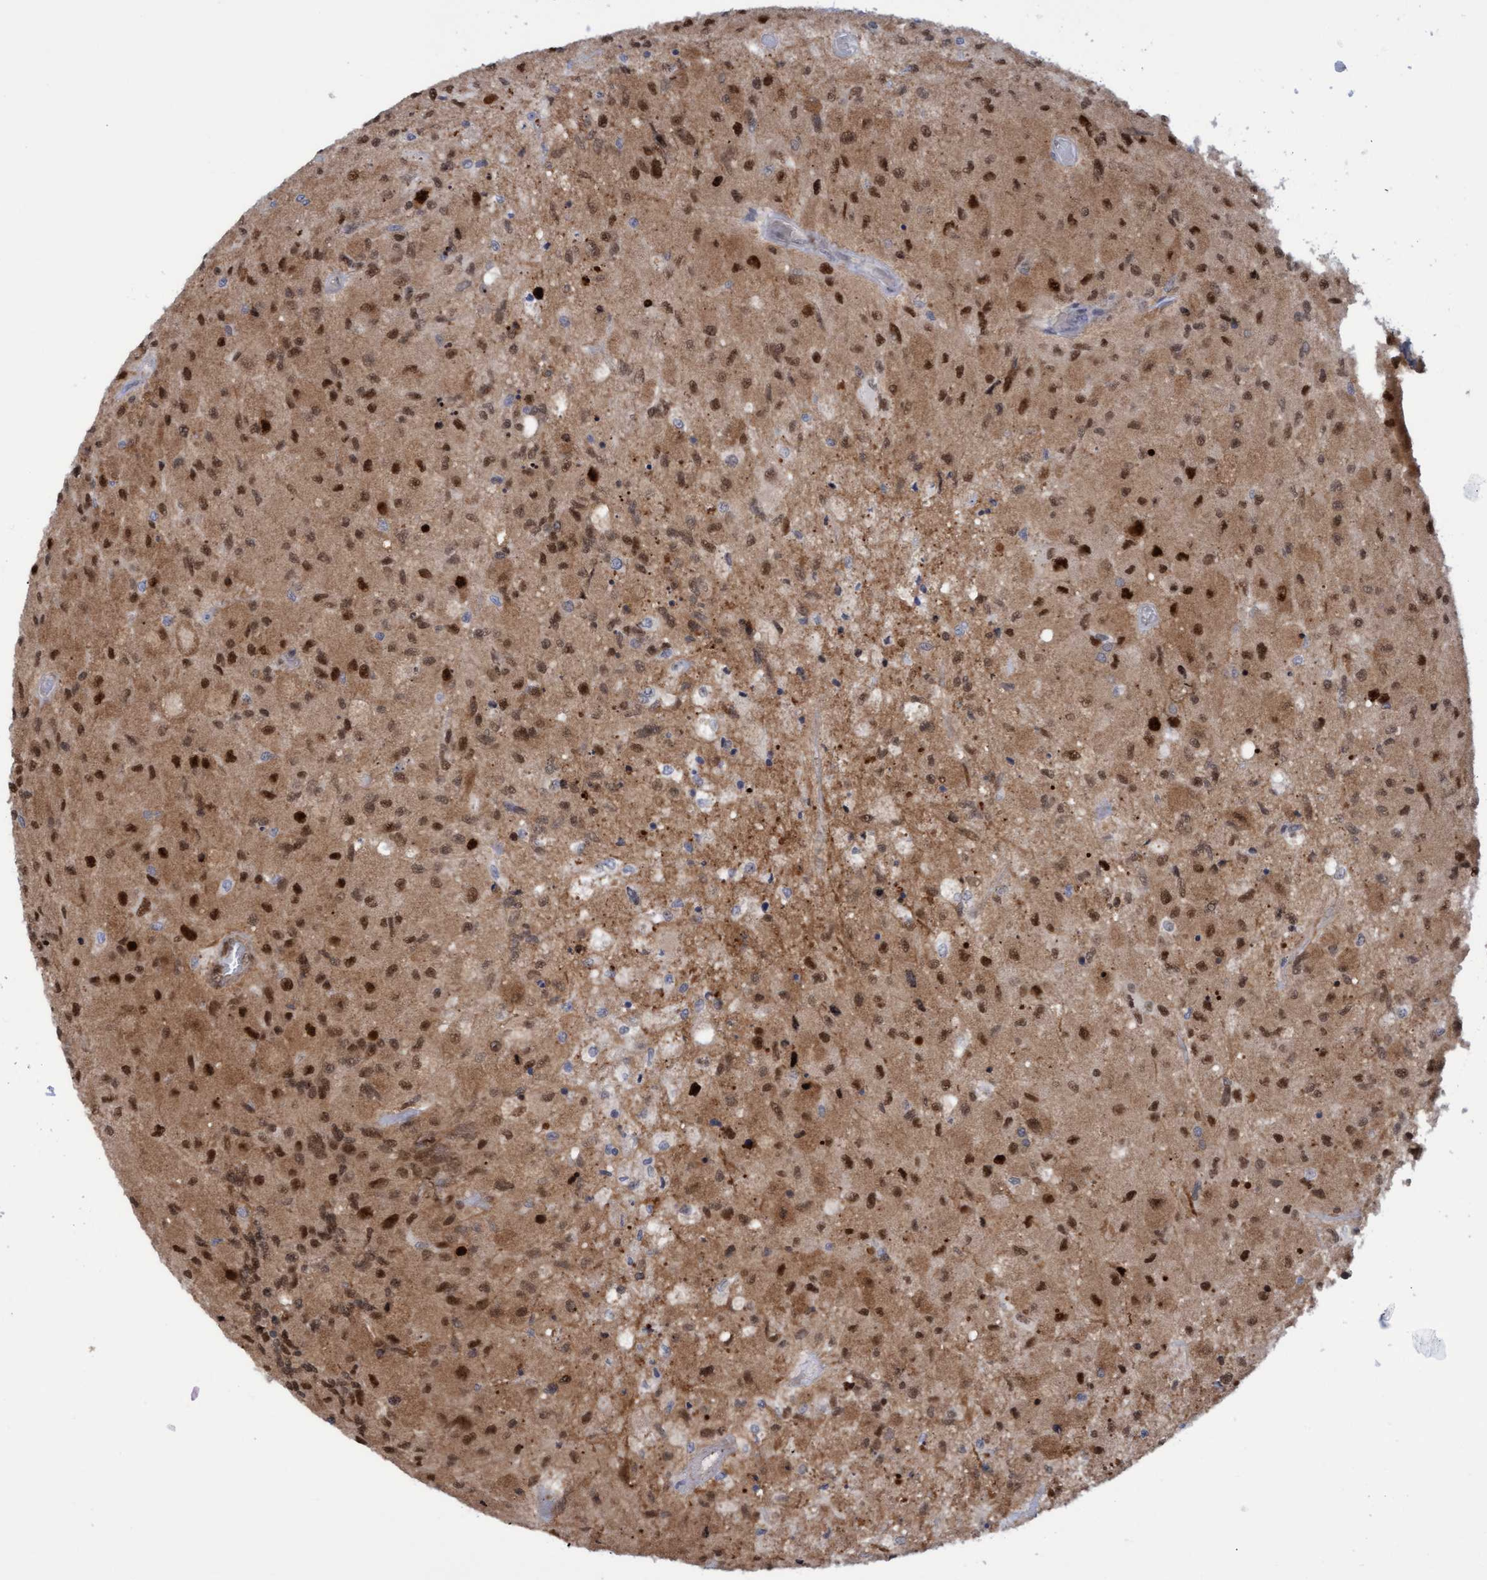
{"staining": {"intensity": "strong", "quantity": ">75%", "location": "cytoplasmic/membranous,nuclear"}, "tissue": "glioma", "cell_type": "Tumor cells", "image_type": "cancer", "snomed": [{"axis": "morphology", "description": "Normal tissue, NOS"}, {"axis": "morphology", "description": "Glioma, malignant, High grade"}, {"axis": "topography", "description": "Cerebral cortex"}], "caption": "This photomicrograph reveals malignant glioma (high-grade) stained with immunohistochemistry to label a protein in brown. The cytoplasmic/membranous and nuclear of tumor cells show strong positivity for the protein. Nuclei are counter-stained blue.", "gene": "PINX1", "patient": {"sex": "male", "age": 77}}